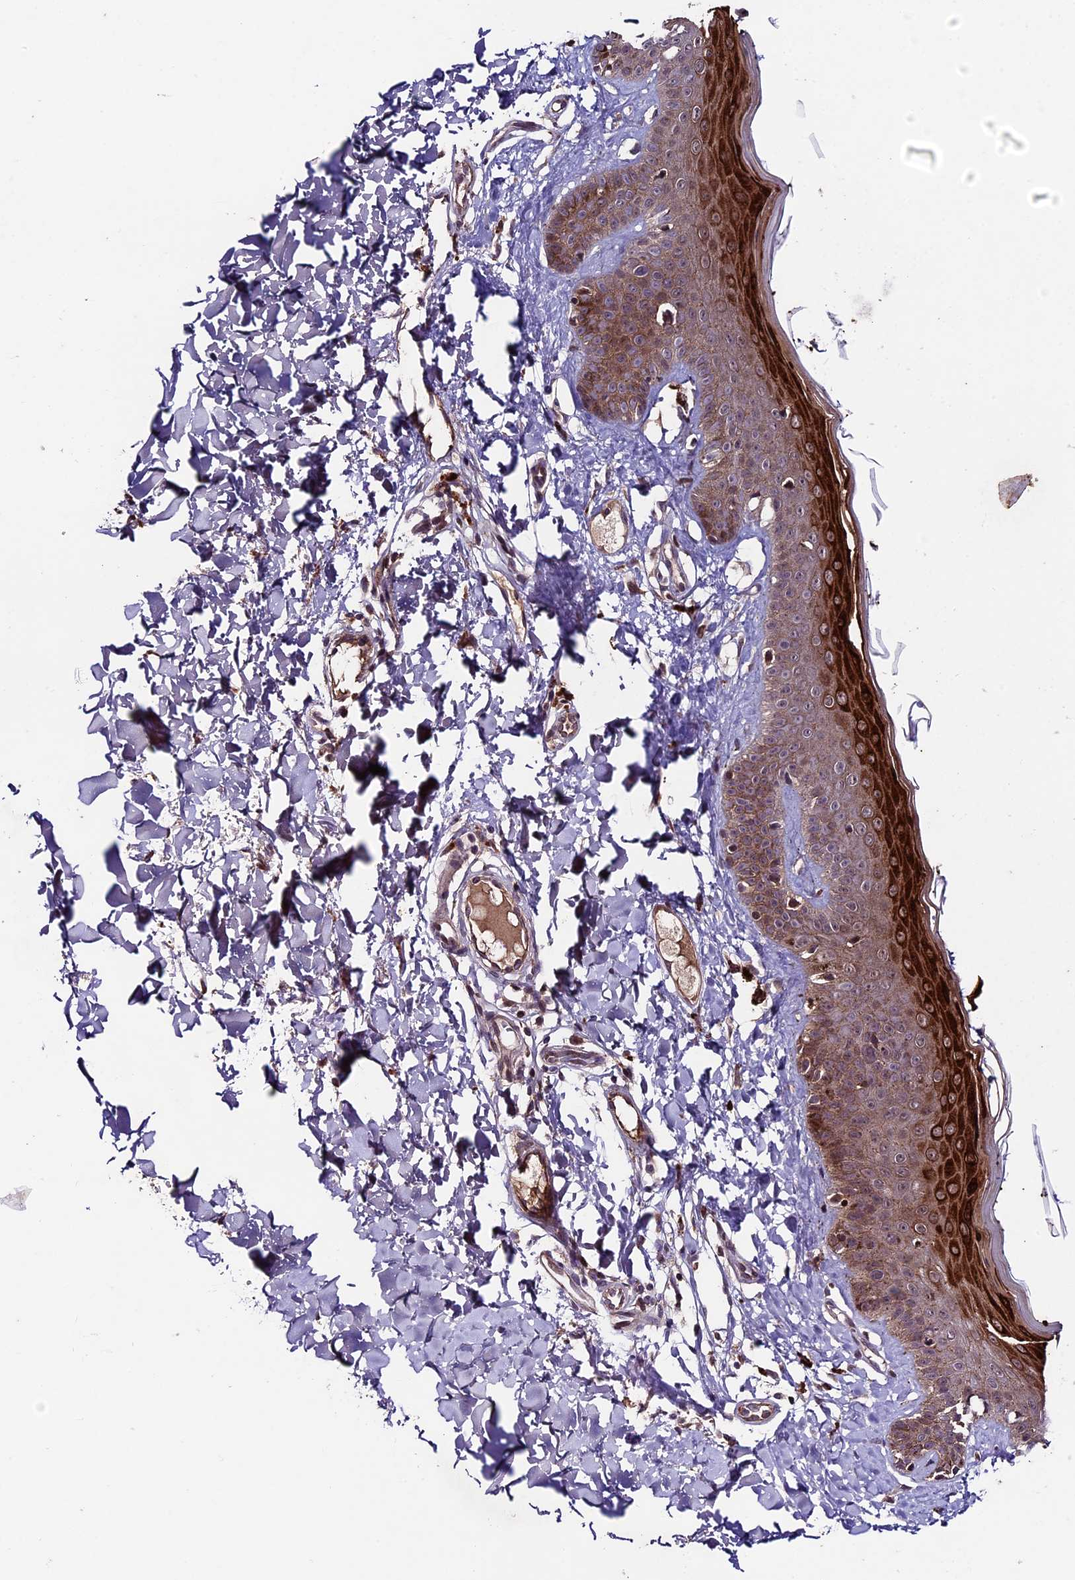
{"staining": {"intensity": "moderate", "quantity": ">75%", "location": "cytoplasmic/membranous,nuclear"}, "tissue": "skin", "cell_type": "Fibroblasts", "image_type": "normal", "snomed": [{"axis": "morphology", "description": "Normal tissue, NOS"}, {"axis": "topography", "description": "Skin"}], "caption": "Normal skin shows moderate cytoplasmic/membranous,nuclear positivity in approximately >75% of fibroblasts, visualized by immunohistochemistry.", "gene": "SIPA1L3", "patient": {"sex": "male", "age": 52}}